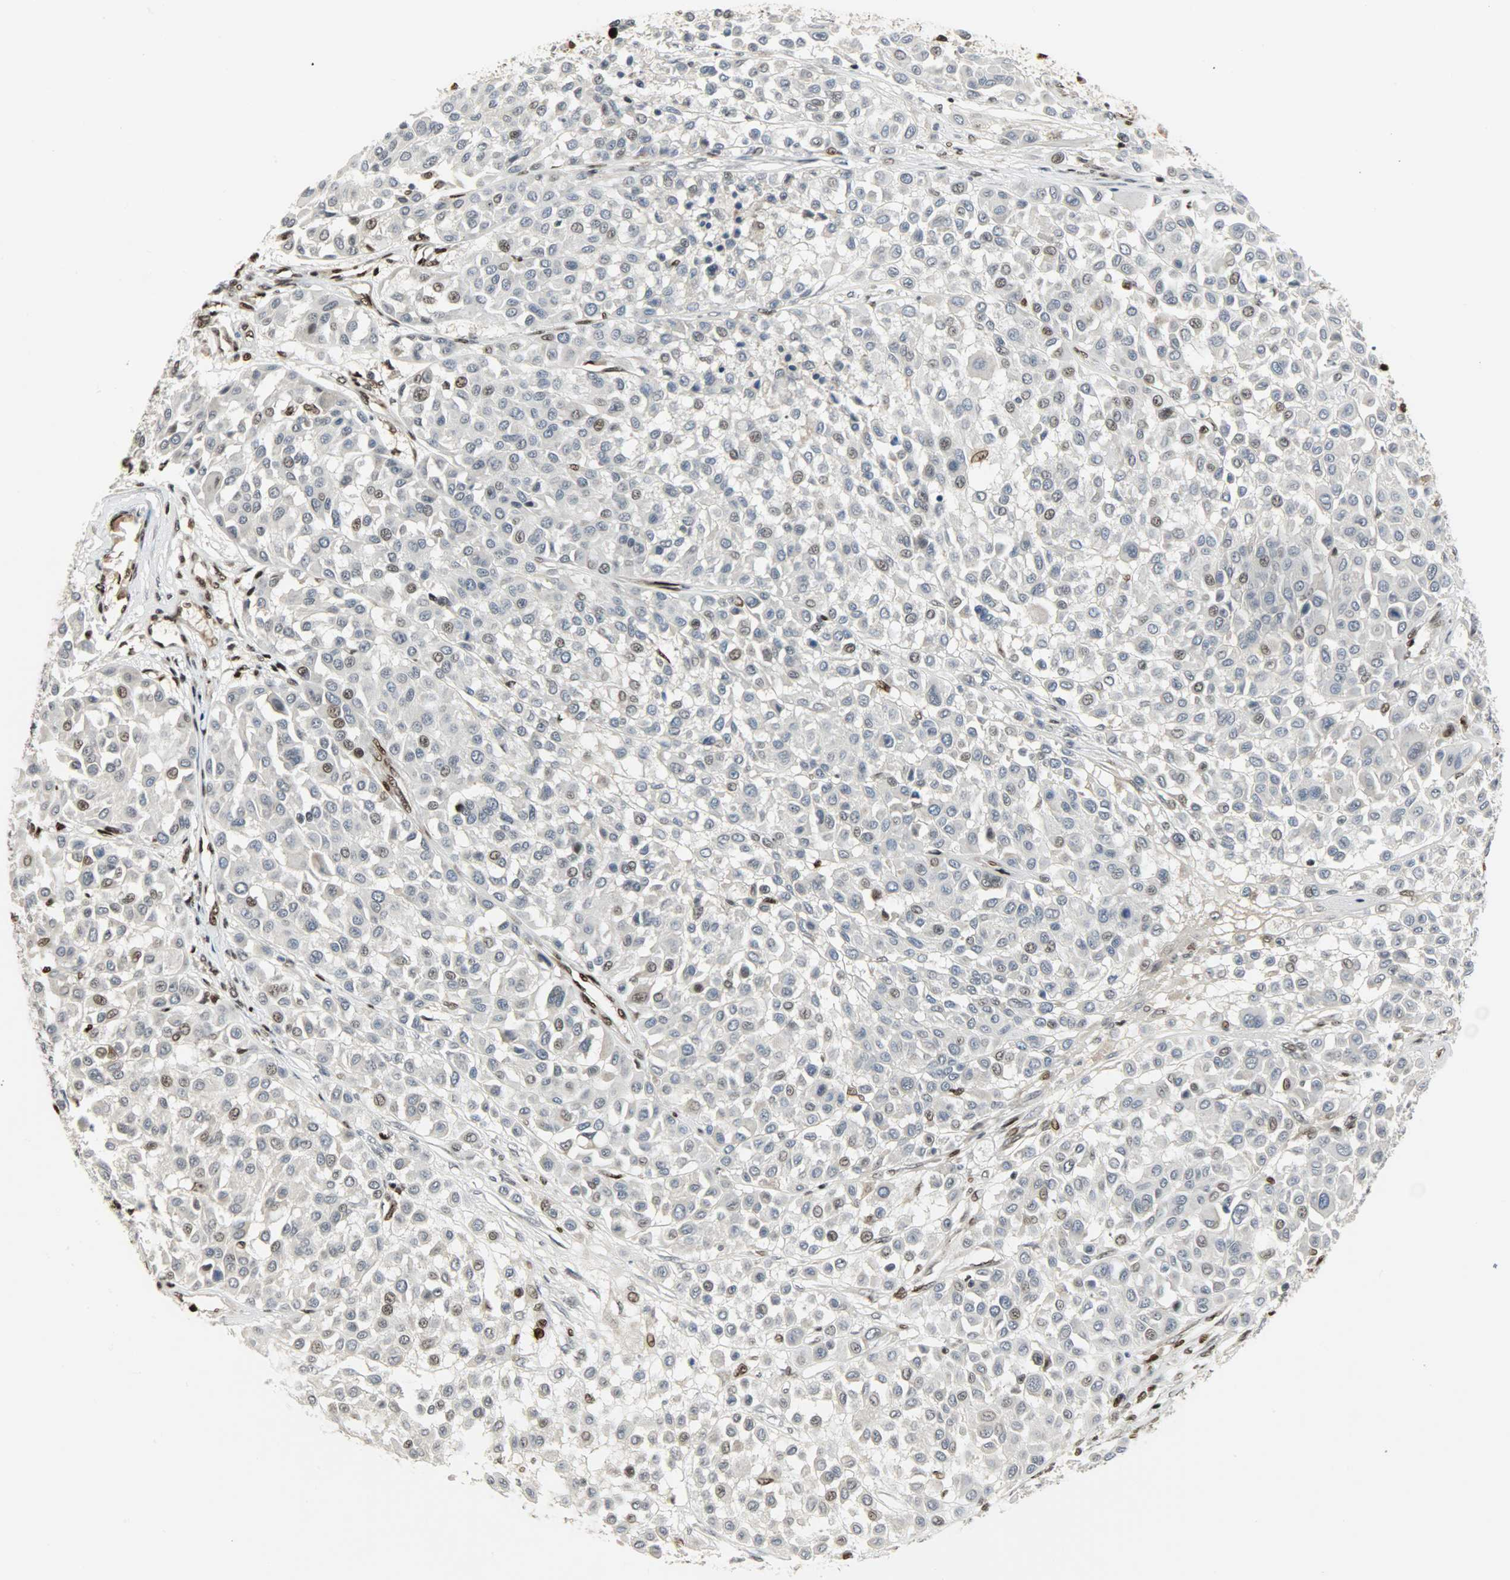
{"staining": {"intensity": "moderate", "quantity": "<25%", "location": "nuclear"}, "tissue": "melanoma", "cell_type": "Tumor cells", "image_type": "cancer", "snomed": [{"axis": "morphology", "description": "Malignant melanoma, Metastatic site"}, {"axis": "topography", "description": "Soft tissue"}], "caption": "This photomicrograph shows immunohistochemistry staining of human melanoma, with low moderate nuclear positivity in approximately <25% of tumor cells.", "gene": "SNAI1", "patient": {"sex": "male", "age": 41}}